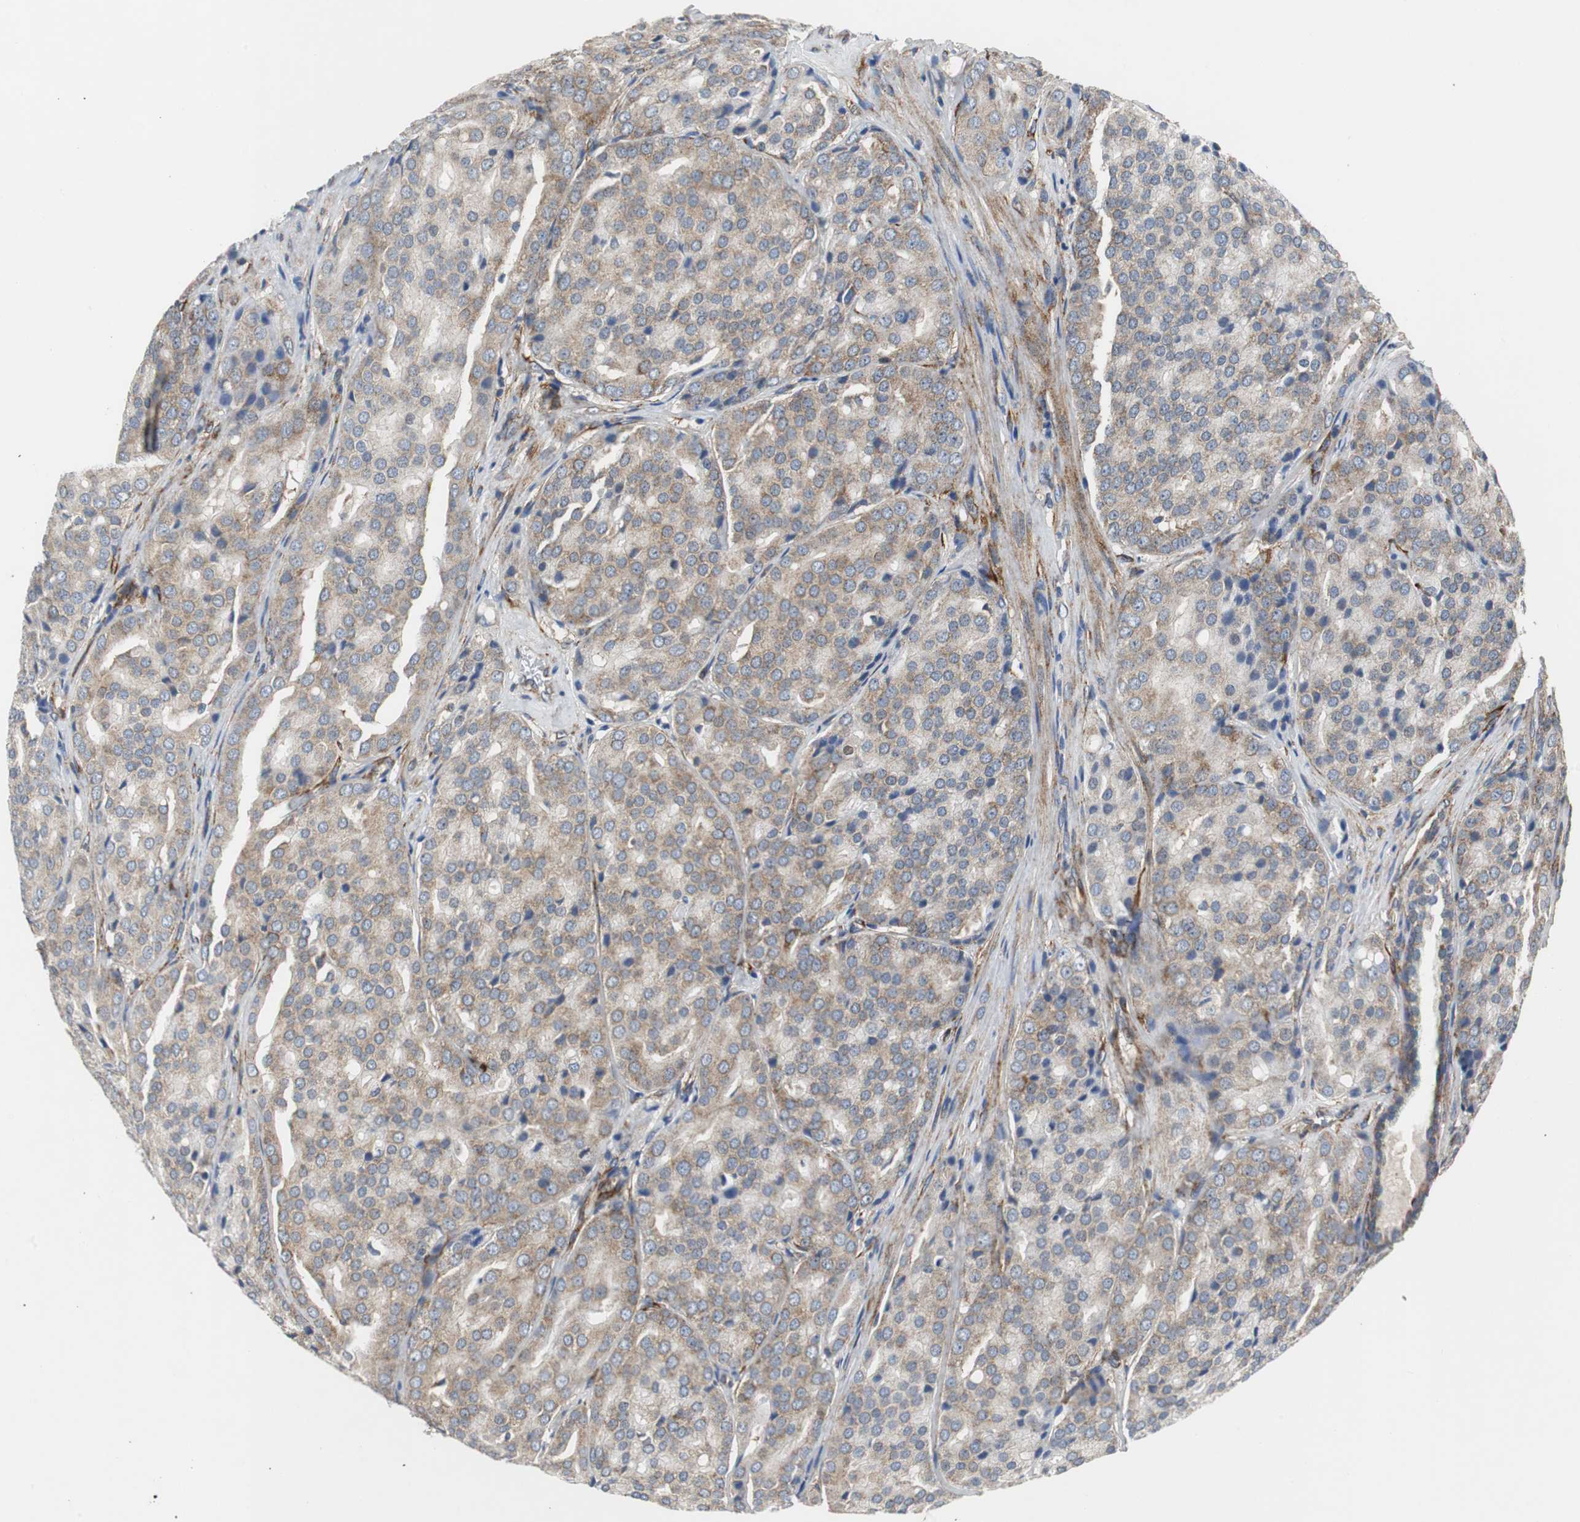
{"staining": {"intensity": "weak", "quantity": ">75%", "location": "cytoplasmic/membranous"}, "tissue": "prostate cancer", "cell_type": "Tumor cells", "image_type": "cancer", "snomed": [{"axis": "morphology", "description": "Adenocarcinoma, High grade"}, {"axis": "topography", "description": "Prostate"}], "caption": "DAB immunohistochemical staining of adenocarcinoma (high-grade) (prostate) reveals weak cytoplasmic/membranous protein positivity in approximately >75% of tumor cells.", "gene": "ISCU", "patient": {"sex": "male", "age": 64}}